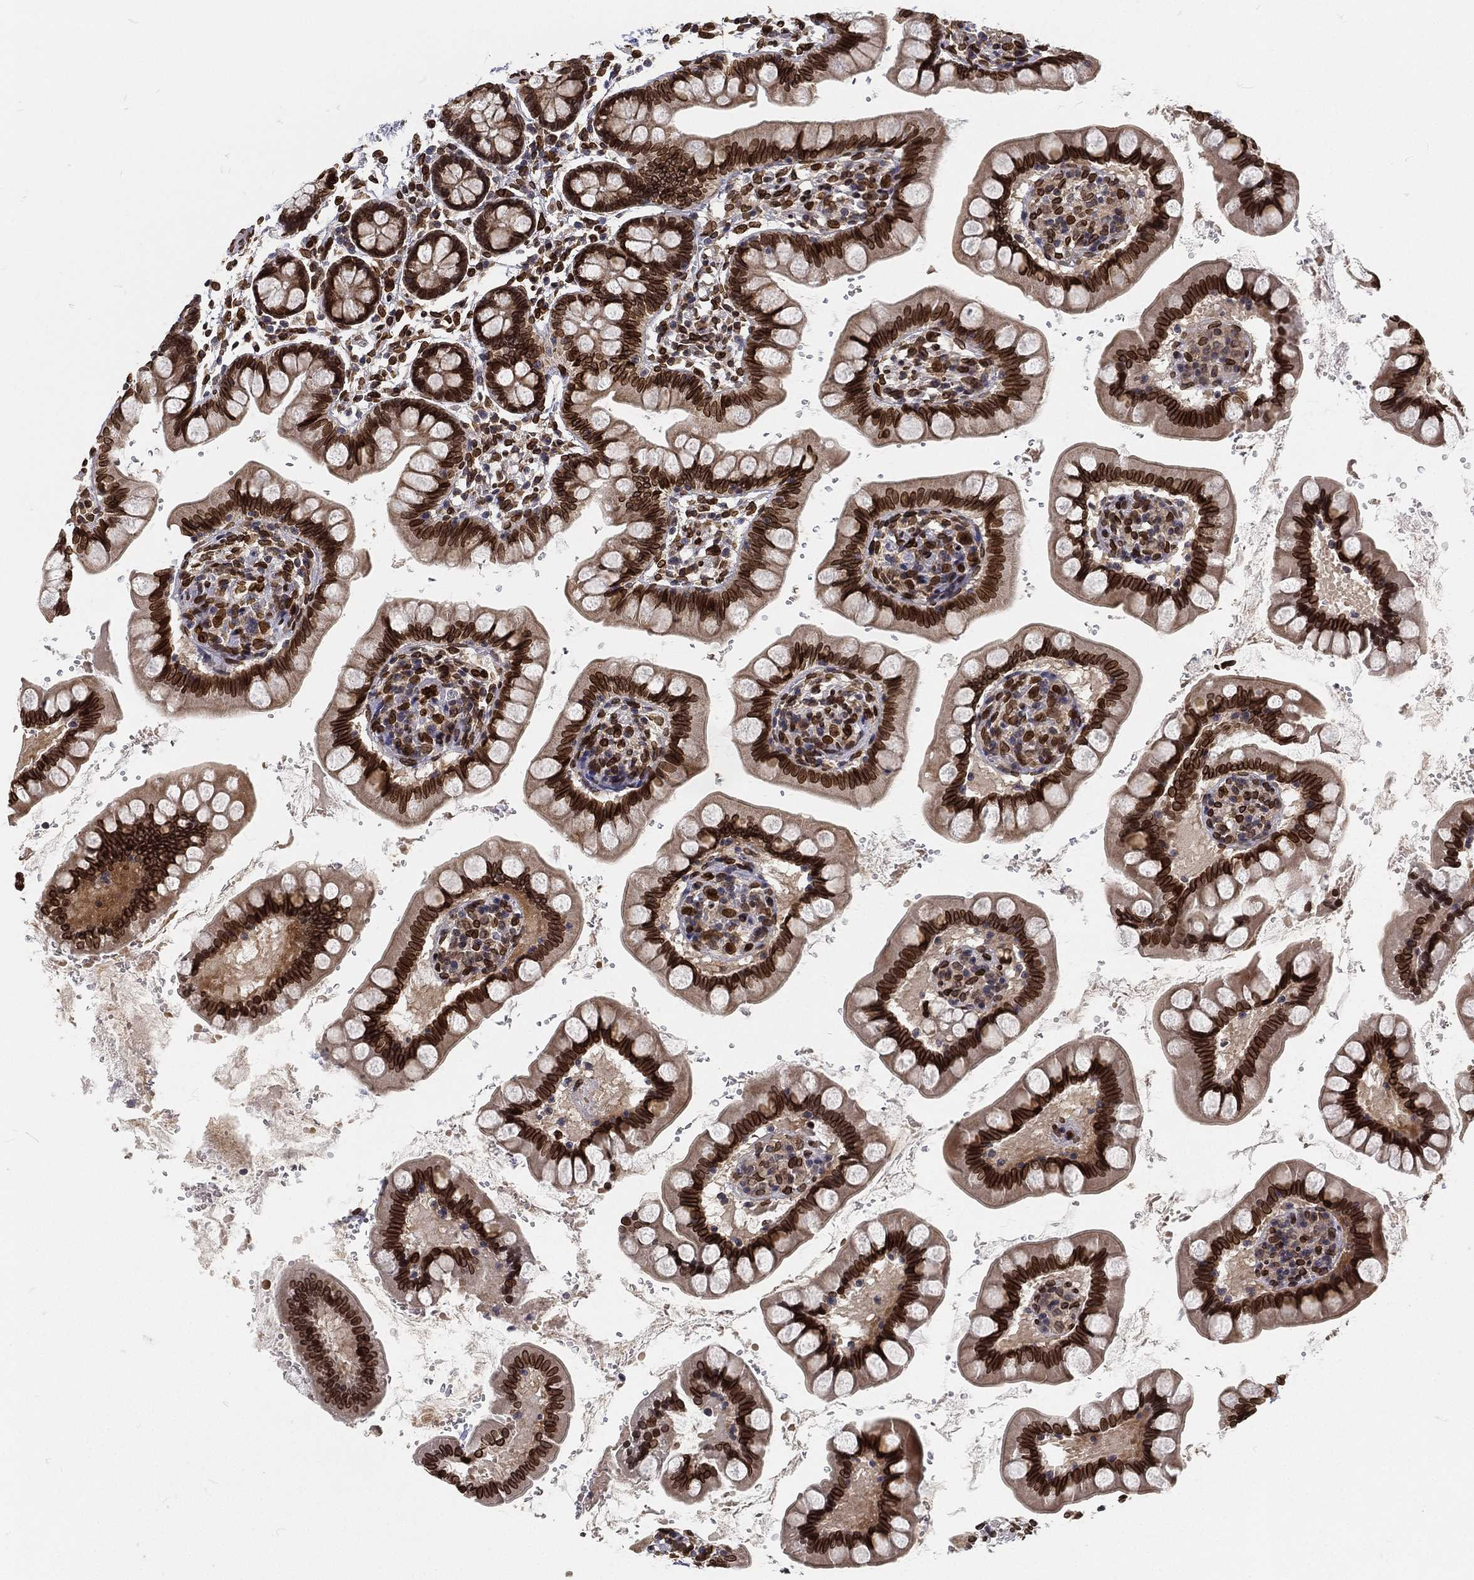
{"staining": {"intensity": "strong", "quantity": ">75%", "location": "cytoplasmic/membranous,nuclear"}, "tissue": "small intestine", "cell_type": "Glandular cells", "image_type": "normal", "snomed": [{"axis": "morphology", "description": "Normal tissue, NOS"}, {"axis": "topography", "description": "Small intestine"}], "caption": "Small intestine stained with immunohistochemistry (IHC) reveals strong cytoplasmic/membranous,nuclear staining in about >75% of glandular cells.", "gene": "PALB2", "patient": {"sex": "female", "age": 56}}